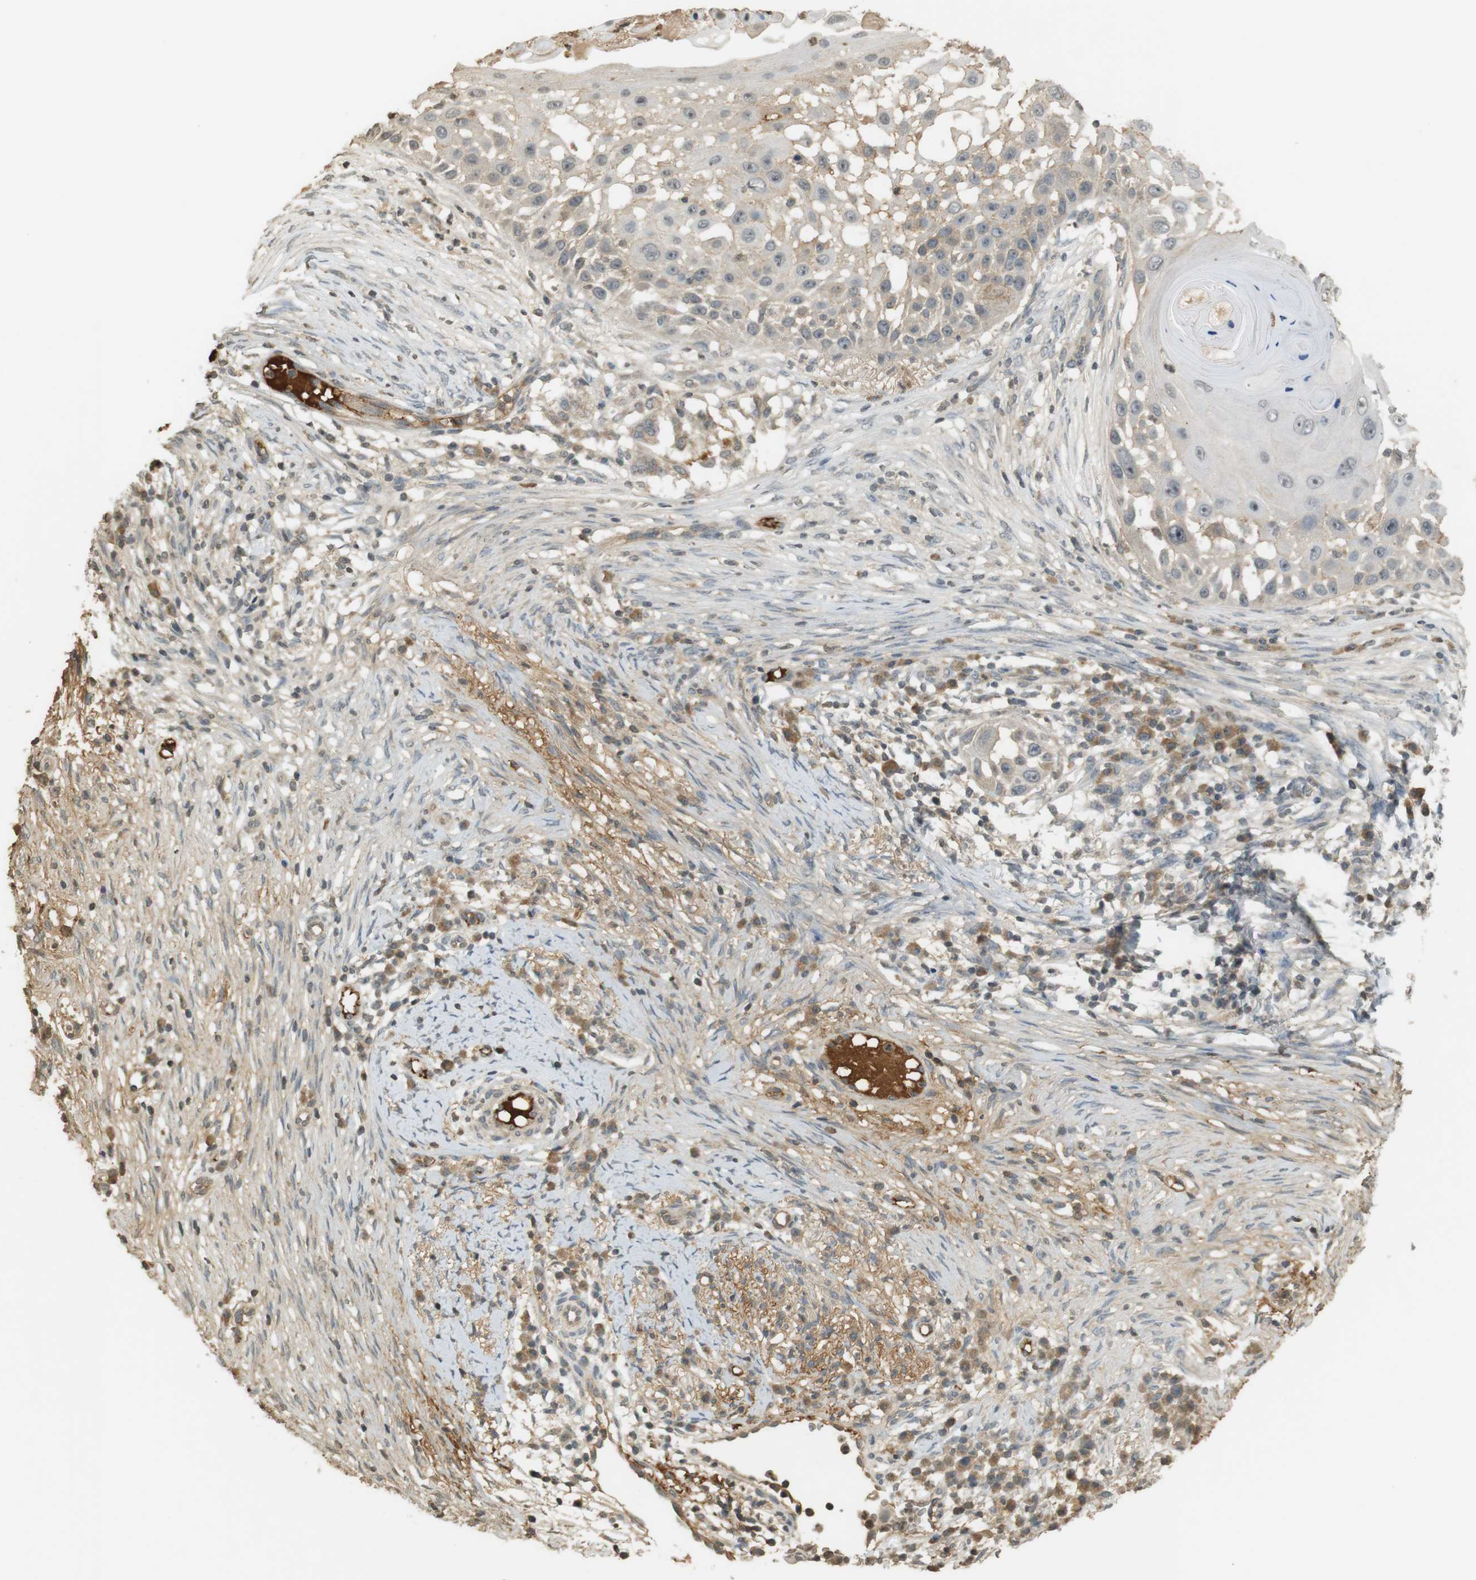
{"staining": {"intensity": "negative", "quantity": "none", "location": "none"}, "tissue": "skin cancer", "cell_type": "Tumor cells", "image_type": "cancer", "snomed": [{"axis": "morphology", "description": "Squamous cell carcinoma, NOS"}, {"axis": "topography", "description": "Skin"}], "caption": "Immunohistochemistry histopathology image of neoplastic tissue: human squamous cell carcinoma (skin) stained with DAB shows no significant protein expression in tumor cells.", "gene": "SRR", "patient": {"sex": "female", "age": 44}}